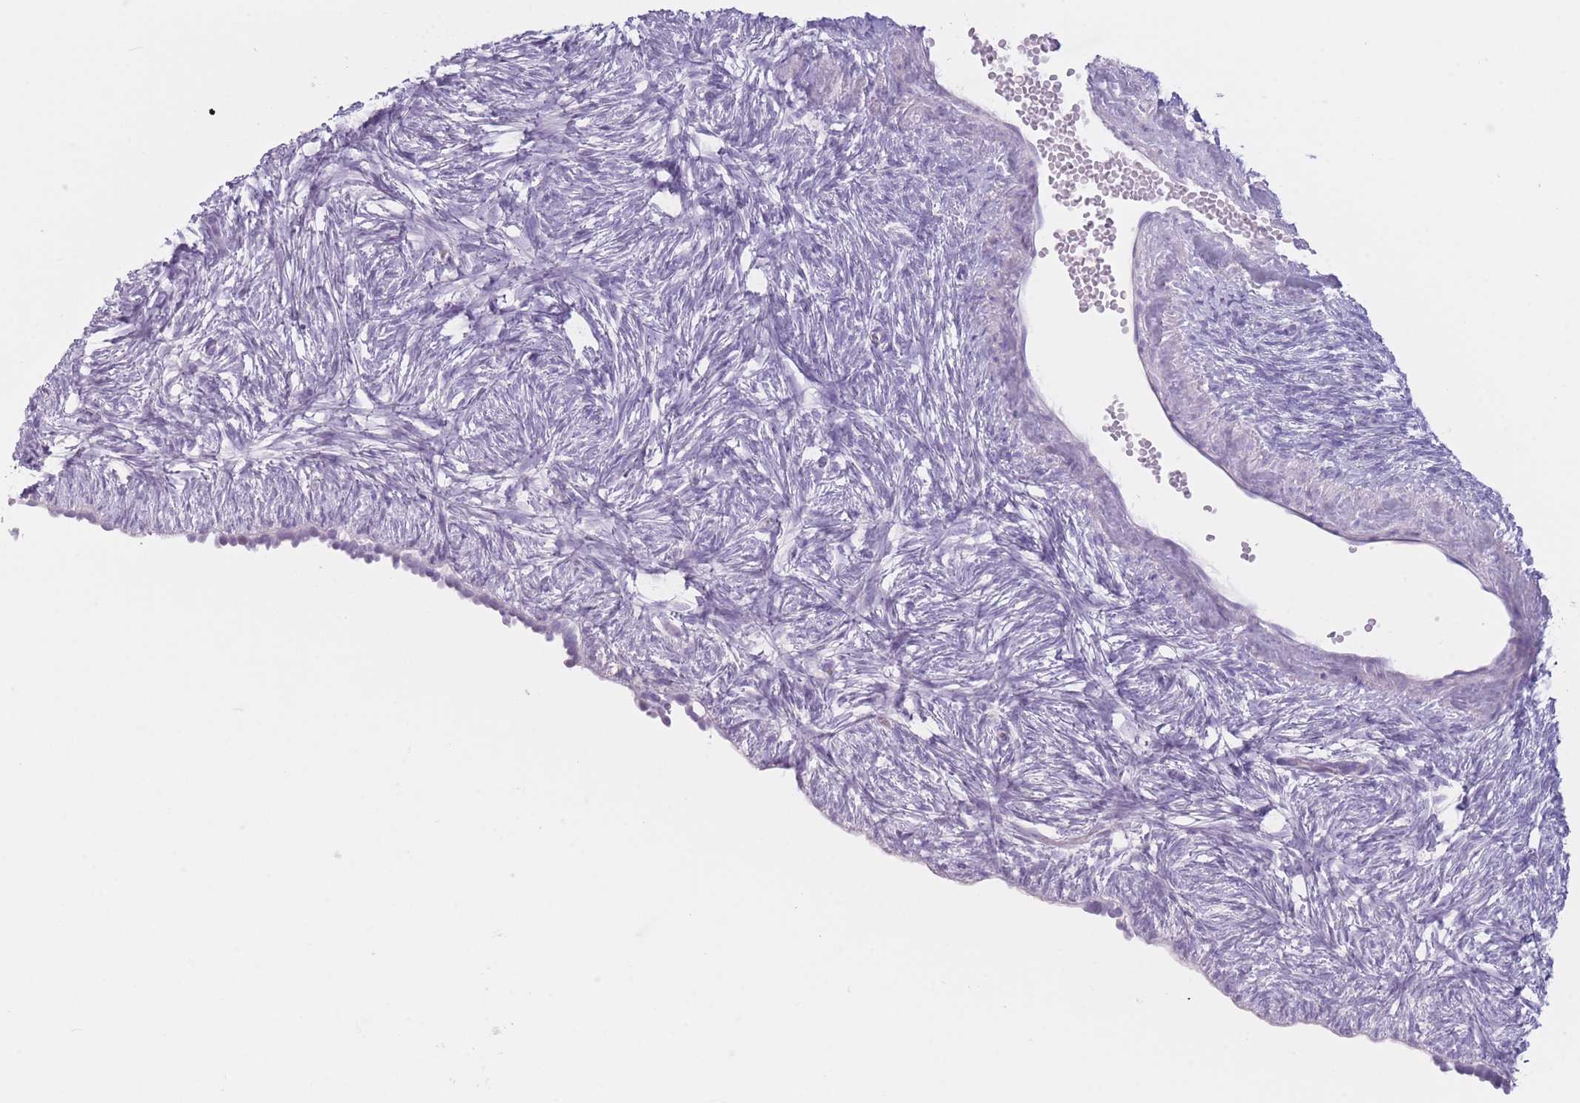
{"staining": {"intensity": "negative", "quantity": "none", "location": "none"}, "tissue": "ovary", "cell_type": "Follicle cells", "image_type": "normal", "snomed": [{"axis": "morphology", "description": "Normal tissue, NOS"}, {"axis": "topography", "description": "Ovary"}], "caption": "The immunohistochemistry image has no significant staining in follicle cells of ovary.", "gene": "PLEKHG2", "patient": {"sex": "female", "age": 51}}